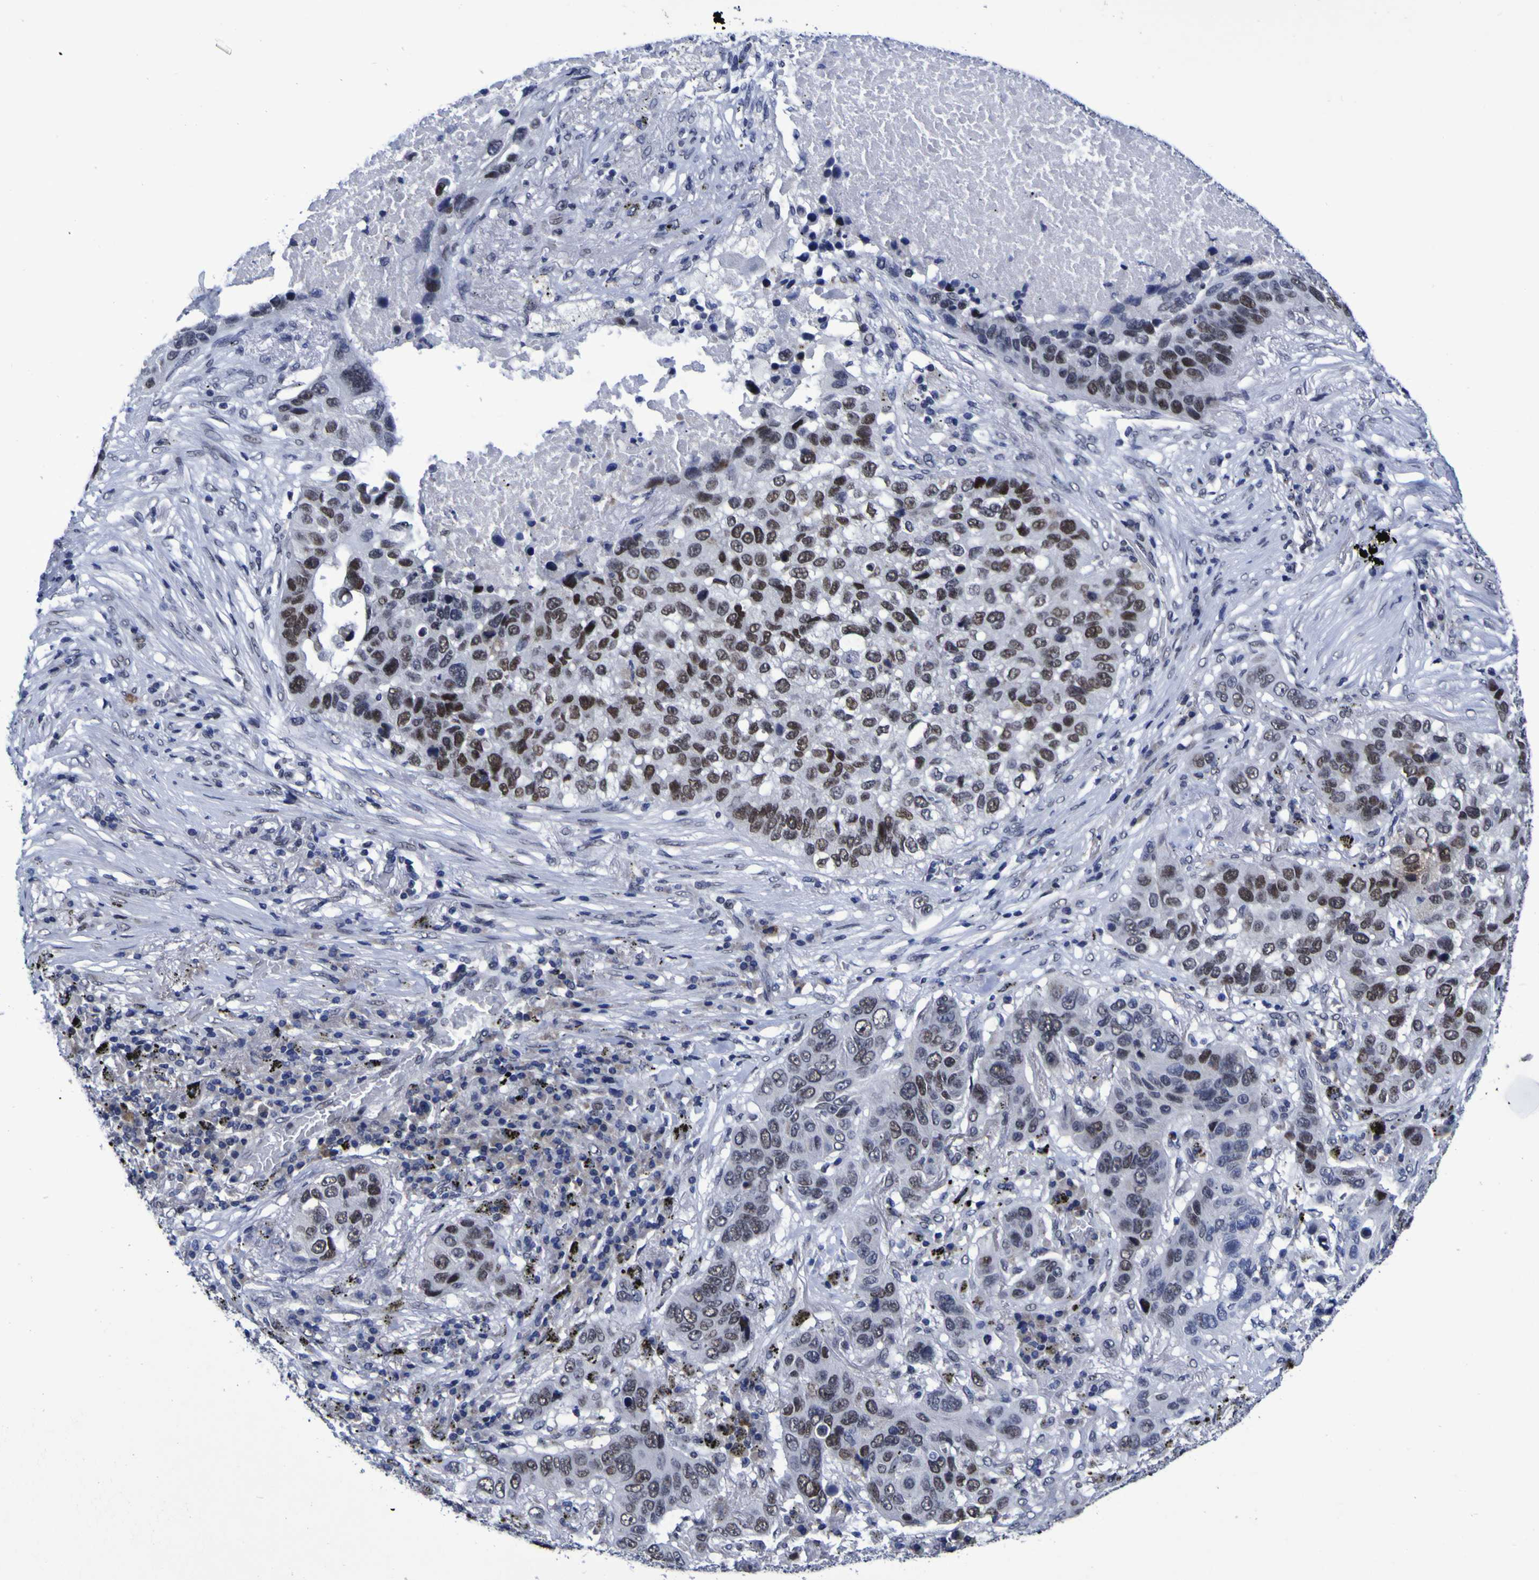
{"staining": {"intensity": "moderate", "quantity": "25%-75%", "location": "nuclear"}, "tissue": "lung cancer", "cell_type": "Tumor cells", "image_type": "cancer", "snomed": [{"axis": "morphology", "description": "Squamous cell carcinoma, NOS"}, {"axis": "topography", "description": "Lung"}], "caption": "Protein staining shows moderate nuclear positivity in about 25%-75% of tumor cells in lung cancer (squamous cell carcinoma).", "gene": "MBD3", "patient": {"sex": "male", "age": 57}}